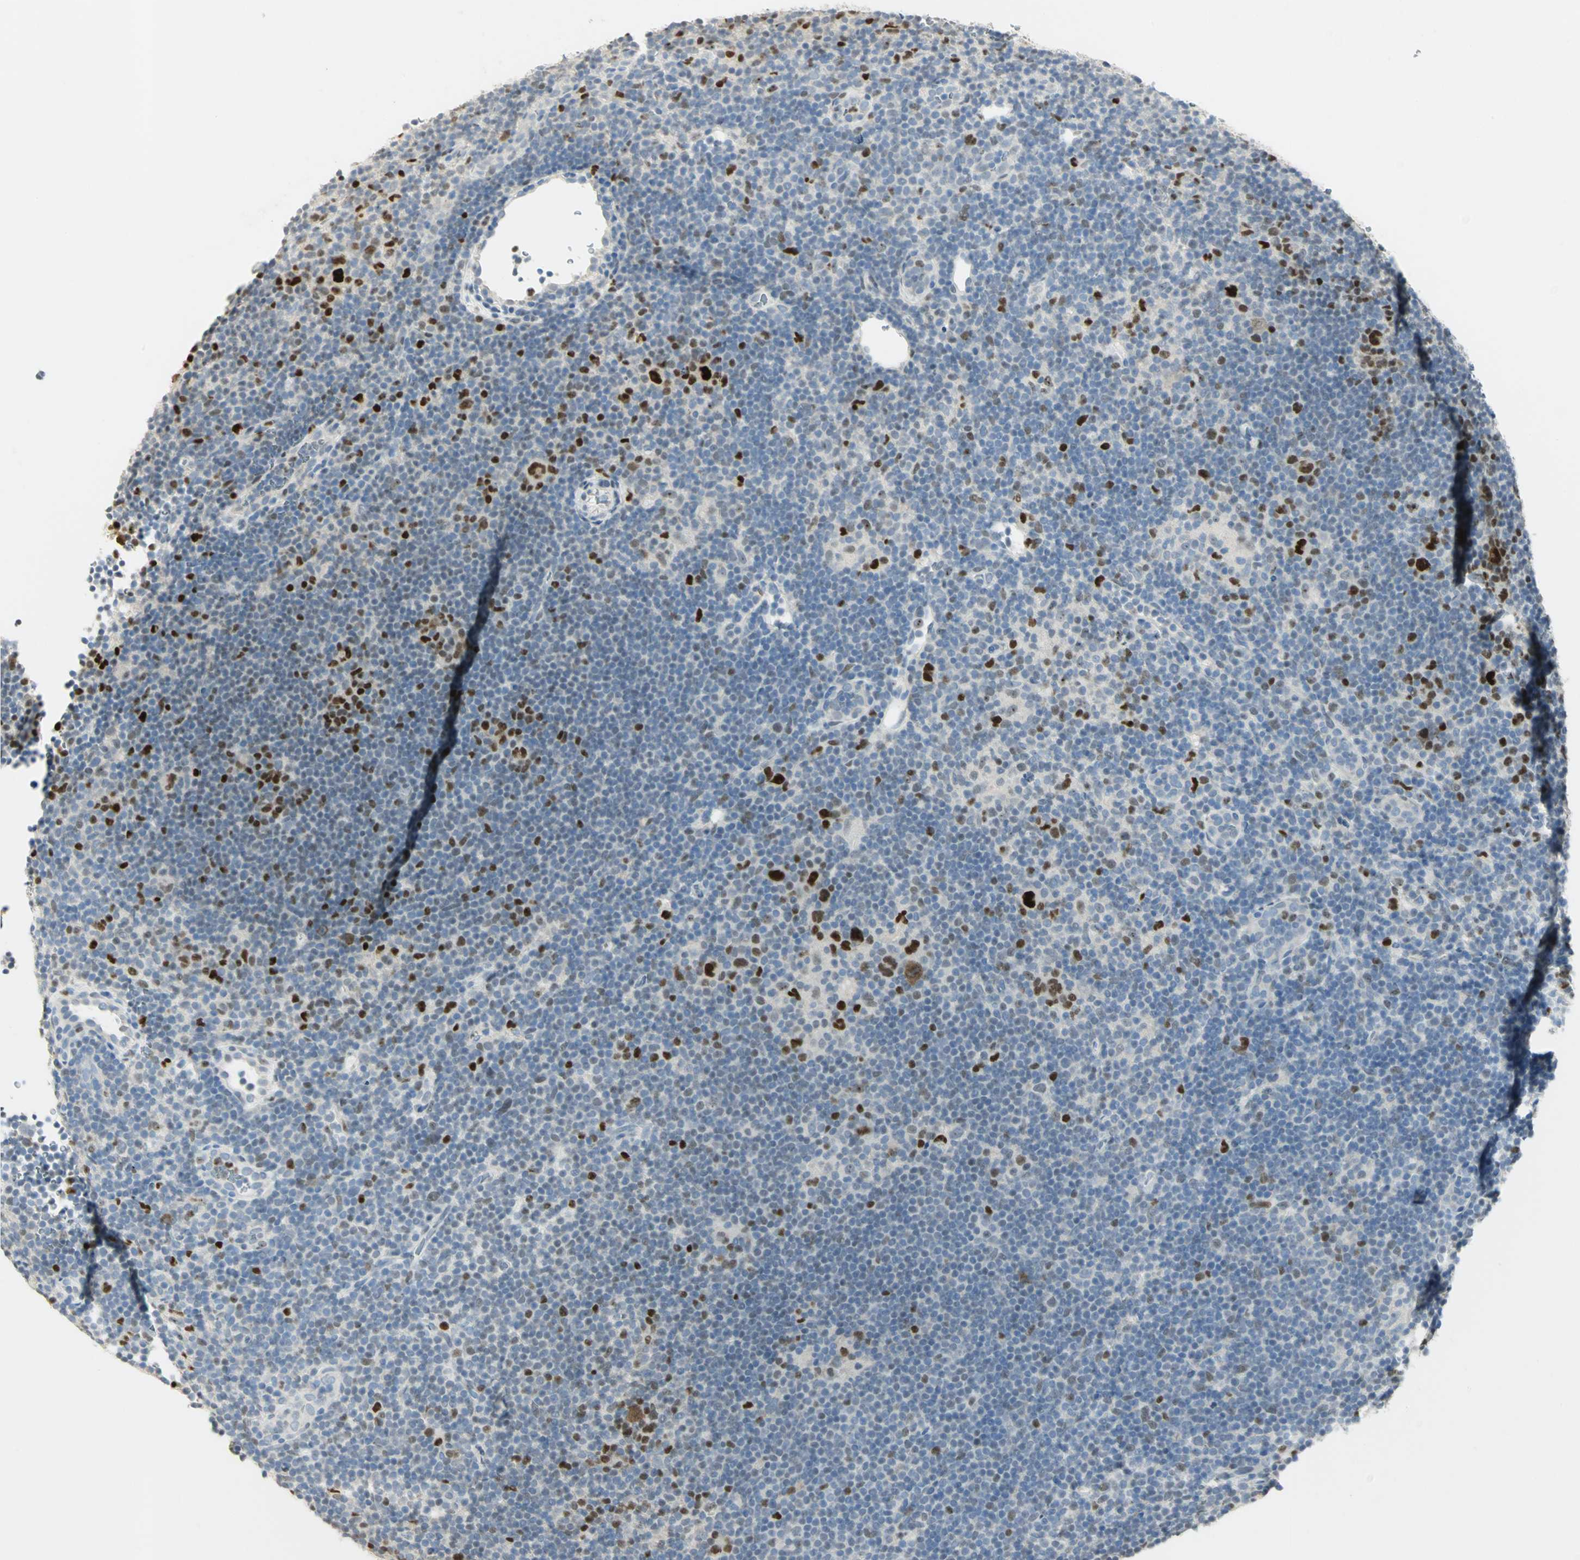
{"staining": {"intensity": "strong", "quantity": "<25%", "location": "nuclear"}, "tissue": "lymphoma", "cell_type": "Tumor cells", "image_type": "cancer", "snomed": [{"axis": "morphology", "description": "Hodgkin's disease, NOS"}, {"axis": "topography", "description": "Lymph node"}], "caption": "Immunohistochemical staining of human lymphoma demonstrates strong nuclear protein expression in about <25% of tumor cells. The staining was performed using DAB, with brown indicating positive protein expression. Nuclei are stained blue with hematoxylin.", "gene": "BCL6", "patient": {"sex": "female", "age": 57}}